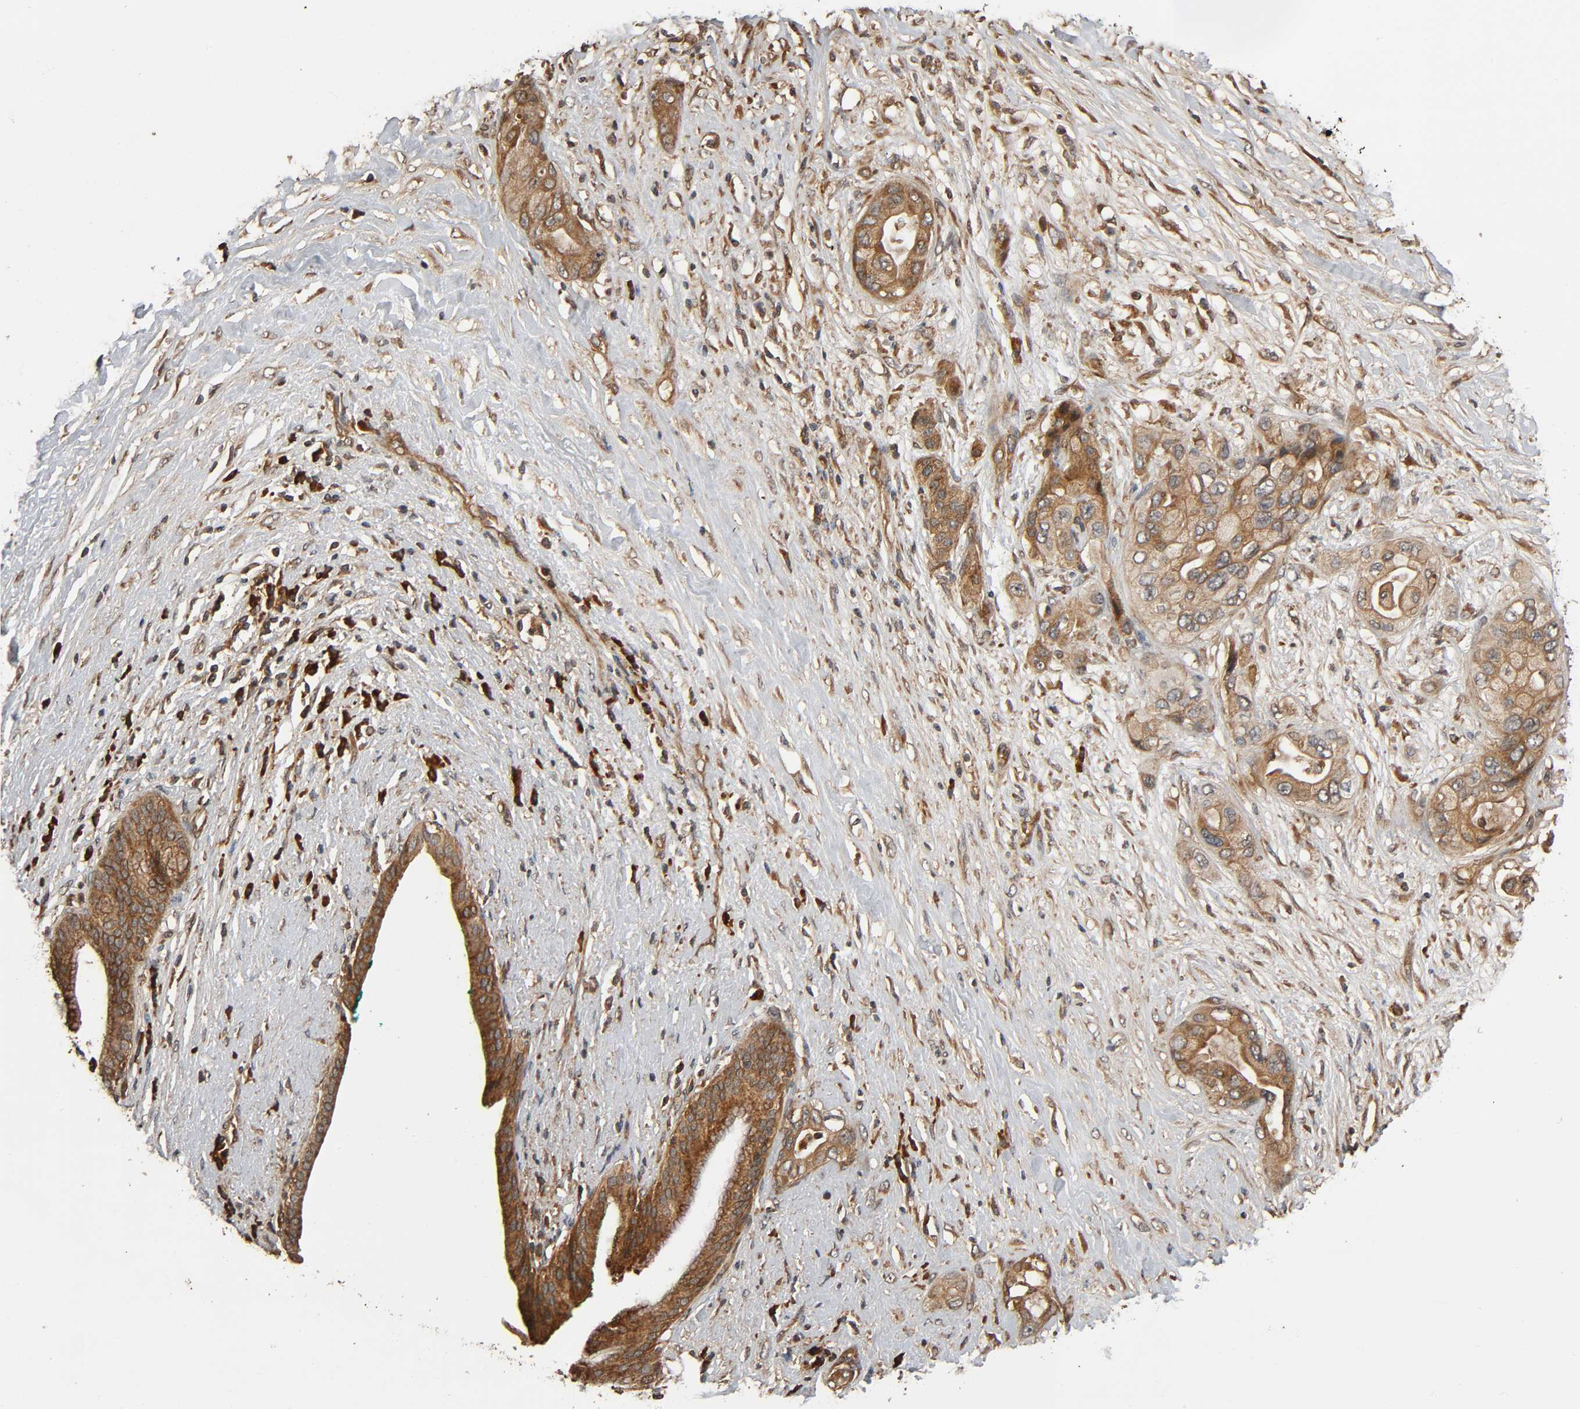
{"staining": {"intensity": "strong", "quantity": ">75%", "location": "cytoplasmic/membranous"}, "tissue": "pancreatic cancer", "cell_type": "Tumor cells", "image_type": "cancer", "snomed": [{"axis": "morphology", "description": "Adenocarcinoma, NOS"}, {"axis": "topography", "description": "Pancreas"}], "caption": "A brown stain shows strong cytoplasmic/membranous staining of a protein in pancreatic cancer (adenocarcinoma) tumor cells.", "gene": "MAP3K8", "patient": {"sex": "female", "age": 59}}